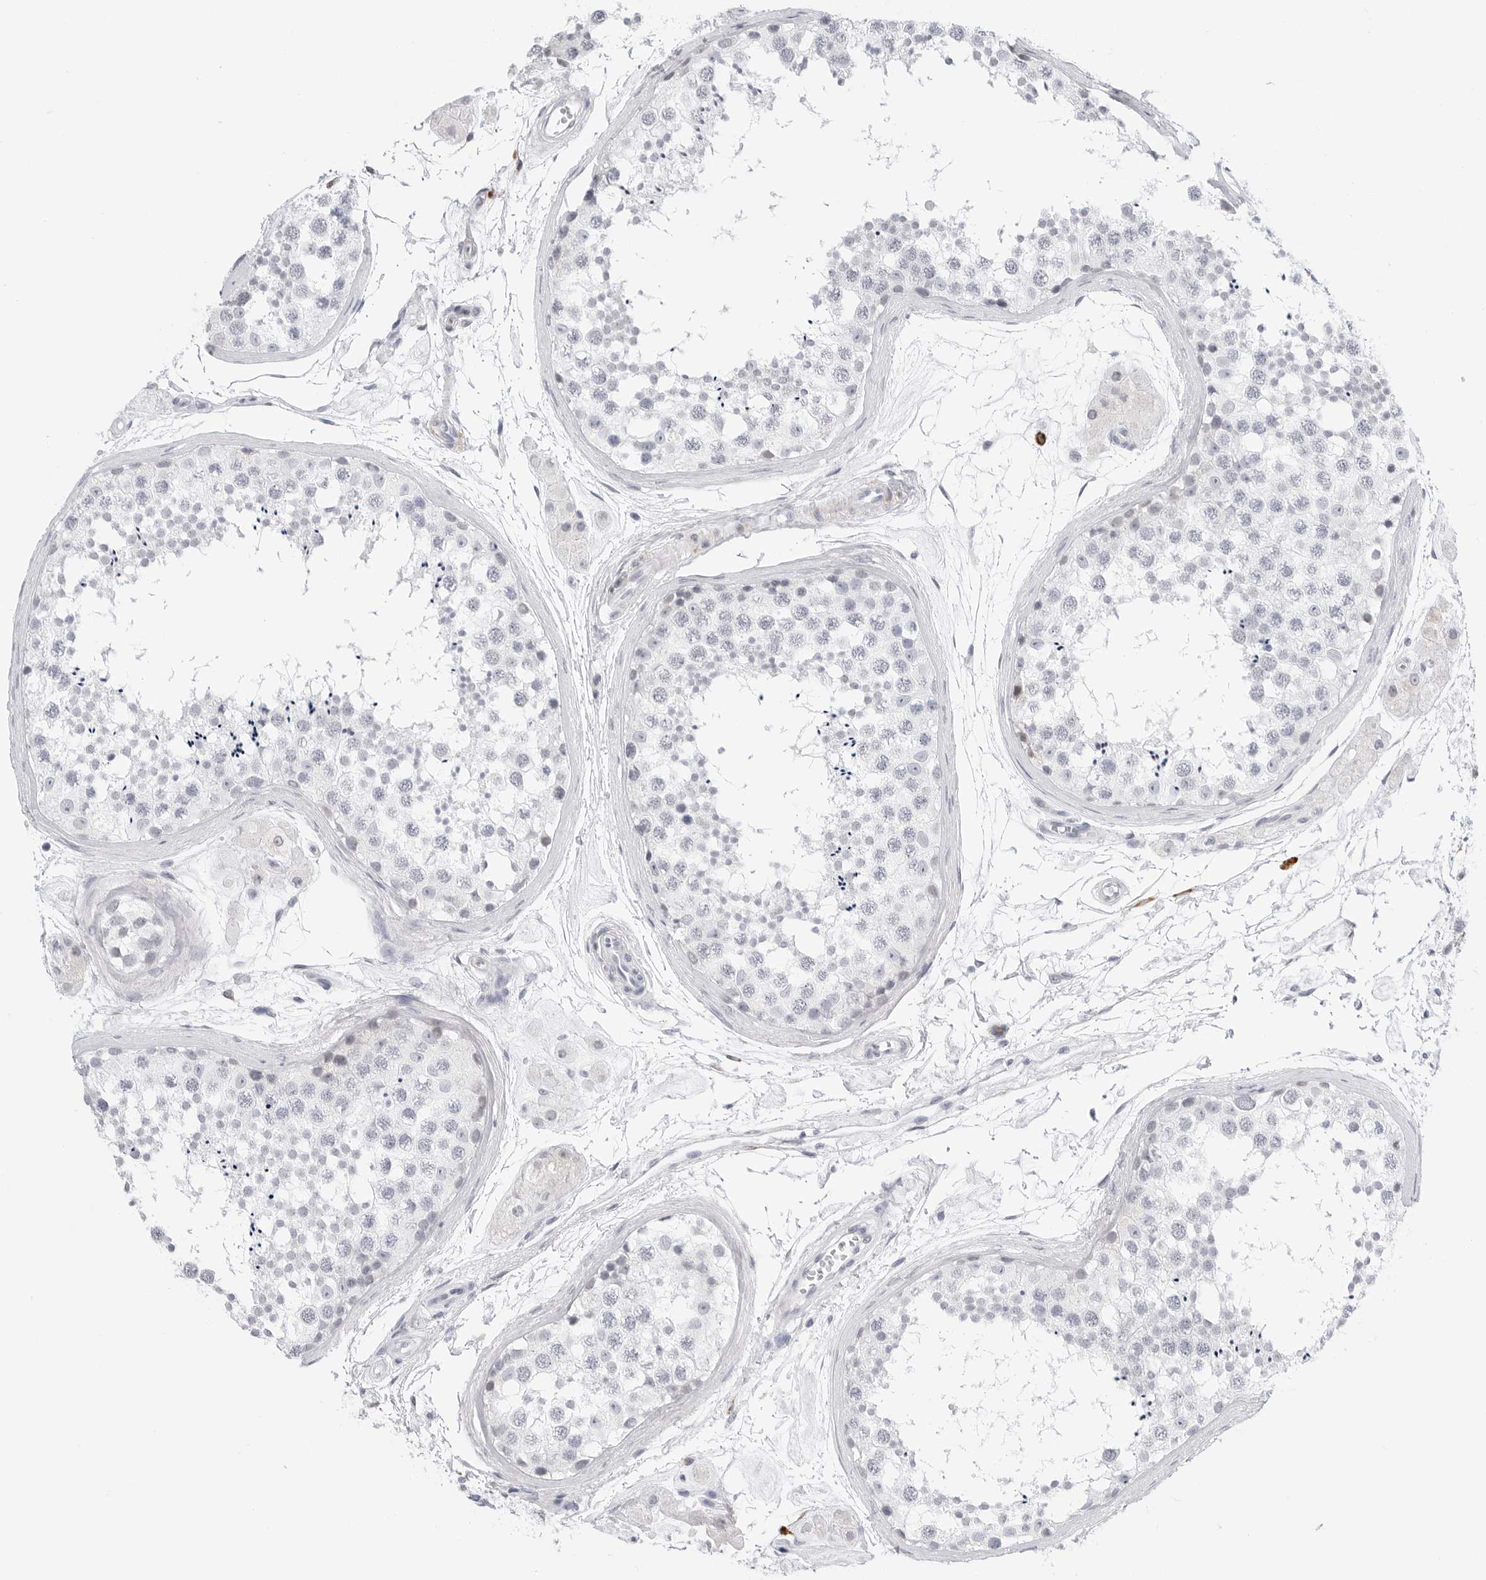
{"staining": {"intensity": "negative", "quantity": "none", "location": "none"}, "tissue": "testis", "cell_type": "Cells in seminiferous ducts", "image_type": "normal", "snomed": [{"axis": "morphology", "description": "Normal tissue, NOS"}, {"axis": "topography", "description": "Testis"}], "caption": "This micrograph is of unremarkable testis stained with immunohistochemistry to label a protein in brown with the nuclei are counter-stained blue. There is no expression in cells in seminiferous ducts. (Brightfield microscopy of DAB (3,3'-diaminobenzidine) IHC at high magnification).", "gene": "HSPB7", "patient": {"sex": "male", "age": 56}}